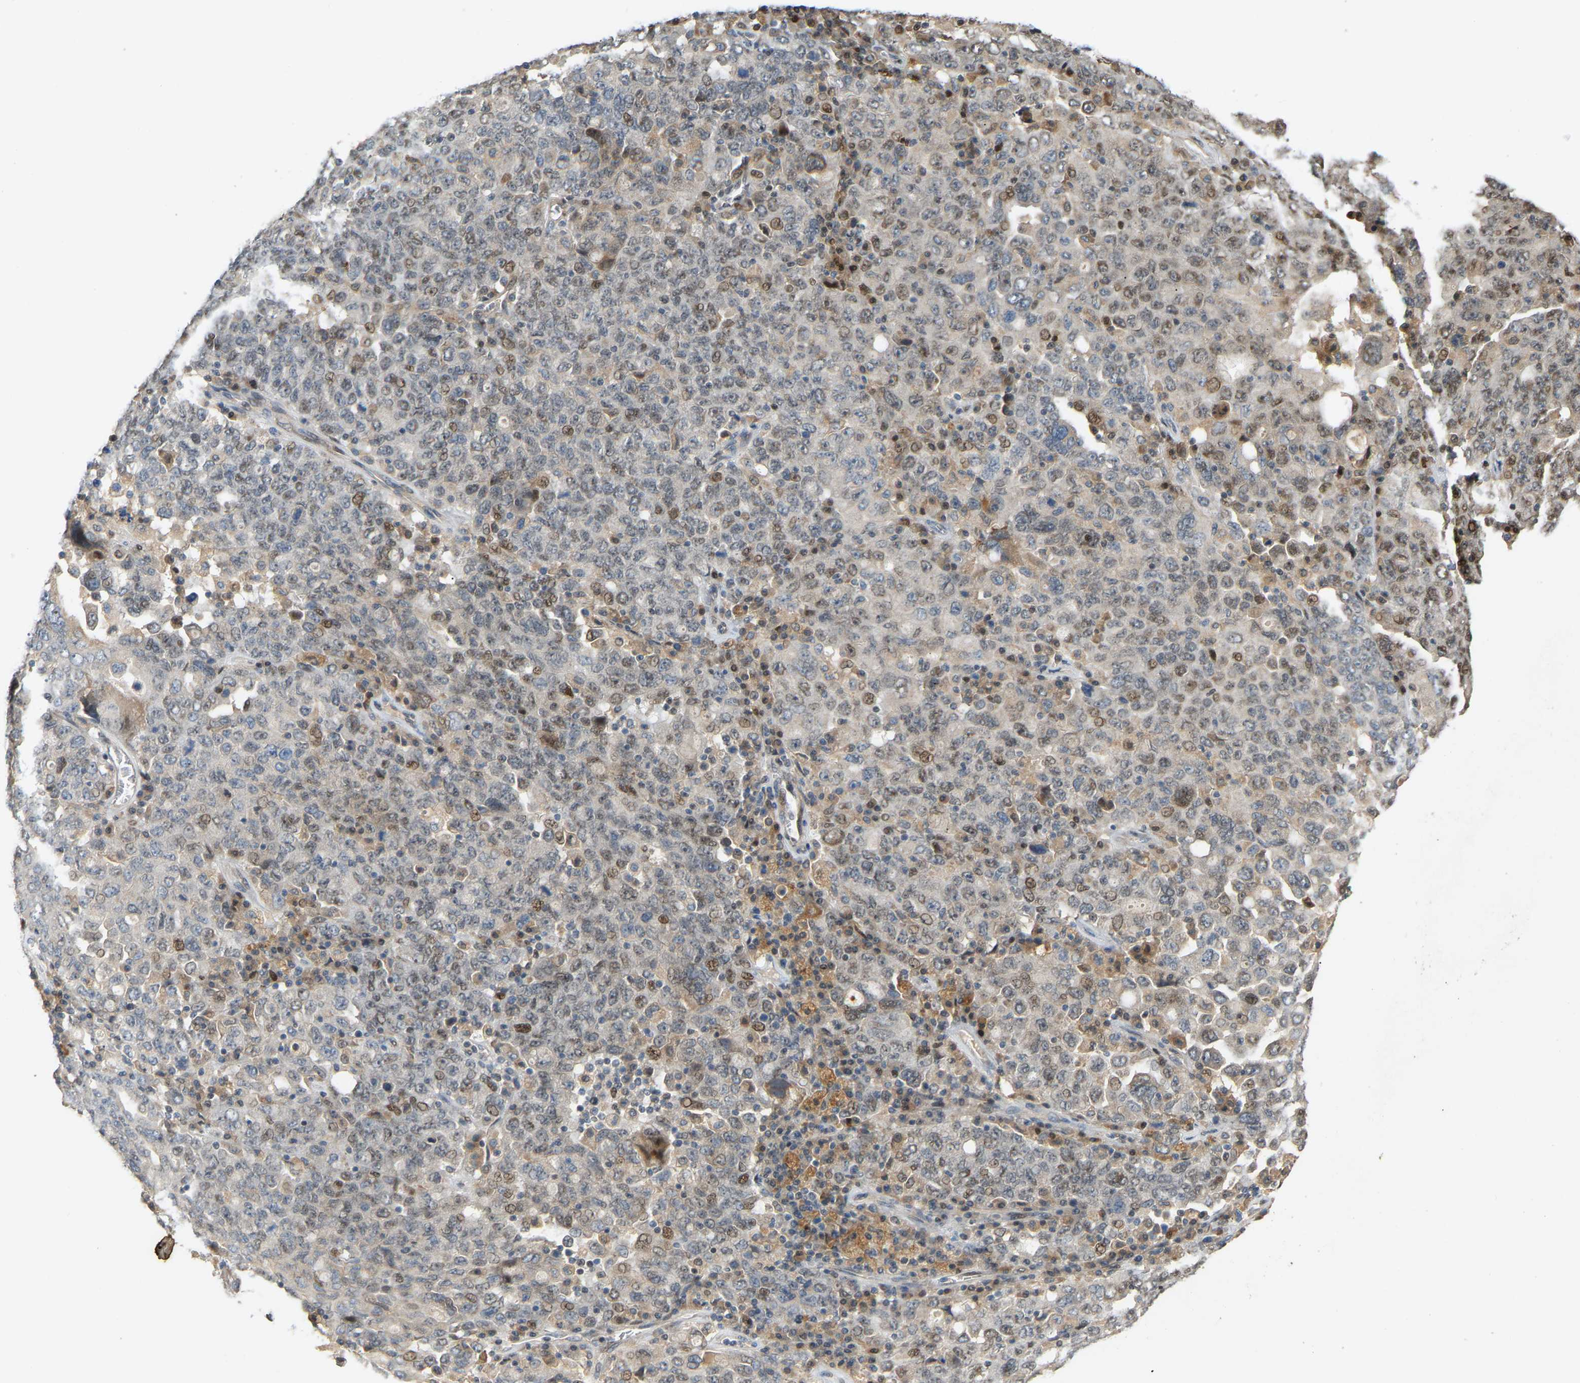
{"staining": {"intensity": "weak", "quantity": "25%-75%", "location": "cytoplasmic/membranous,nuclear"}, "tissue": "ovarian cancer", "cell_type": "Tumor cells", "image_type": "cancer", "snomed": [{"axis": "morphology", "description": "Carcinoma, endometroid"}, {"axis": "topography", "description": "Ovary"}], "caption": "Ovarian cancer (endometroid carcinoma) was stained to show a protein in brown. There is low levels of weak cytoplasmic/membranous and nuclear positivity in about 25%-75% of tumor cells. (Brightfield microscopy of DAB IHC at high magnification).", "gene": "PTPN4", "patient": {"sex": "female", "age": 62}}